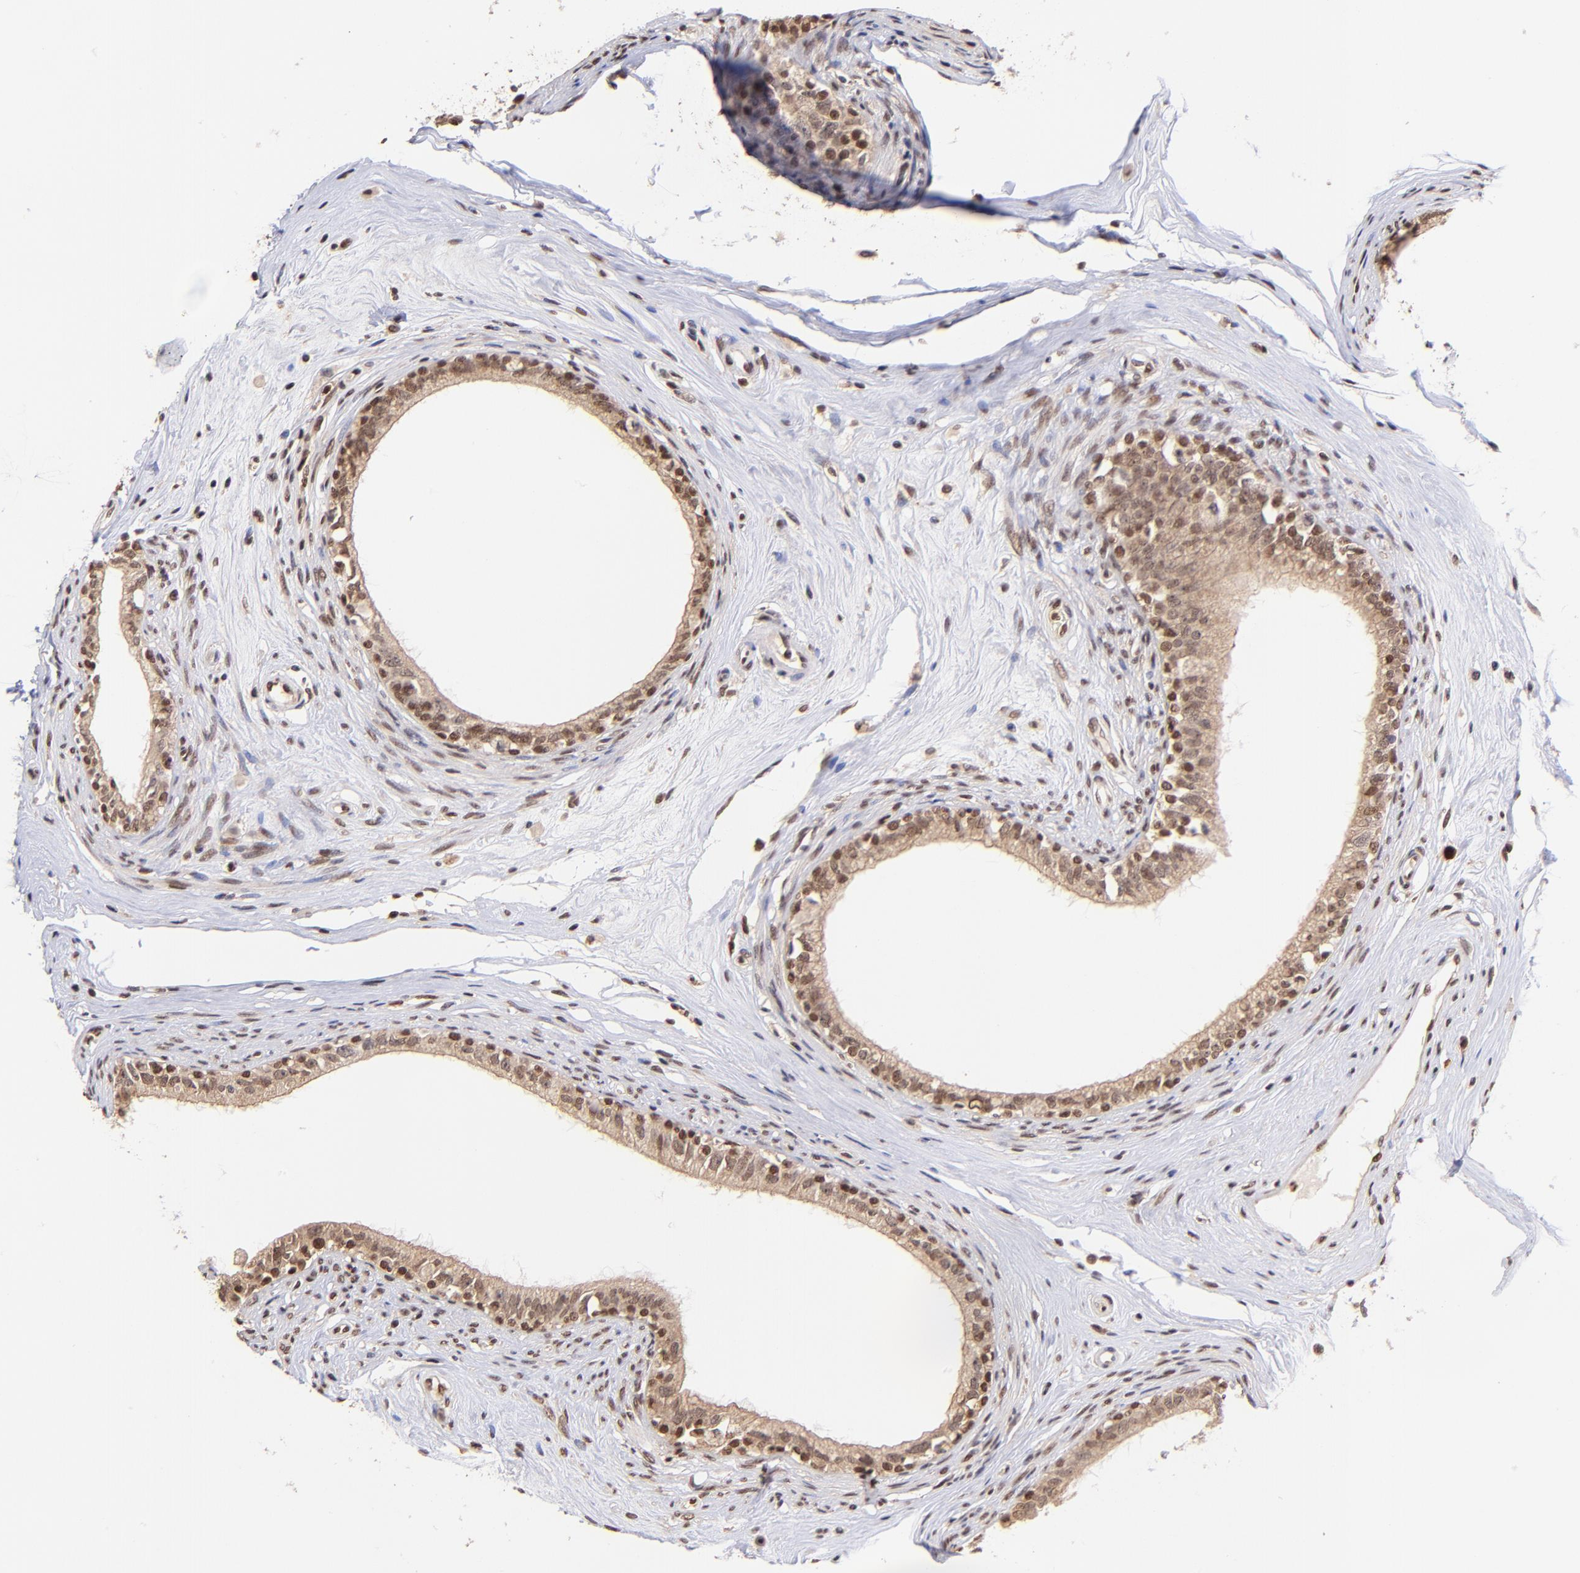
{"staining": {"intensity": "moderate", "quantity": ">75%", "location": "cytoplasmic/membranous,nuclear"}, "tissue": "epididymis", "cell_type": "Glandular cells", "image_type": "normal", "snomed": [{"axis": "morphology", "description": "Normal tissue, NOS"}, {"axis": "morphology", "description": "Inflammation, NOS"}, {"axis": "topography", "description": "Epididymis"}], "caption": "This photomicrograph demonstrates immunohistochemistry (IHC) staining of unremarkable human epididymis, with medium moderate cytoplasmic/membranous,nuclear staining in approximately >75% of glandular cells.", "gene": "WDR25", "patient": {"sex": "male", "age": 84}}